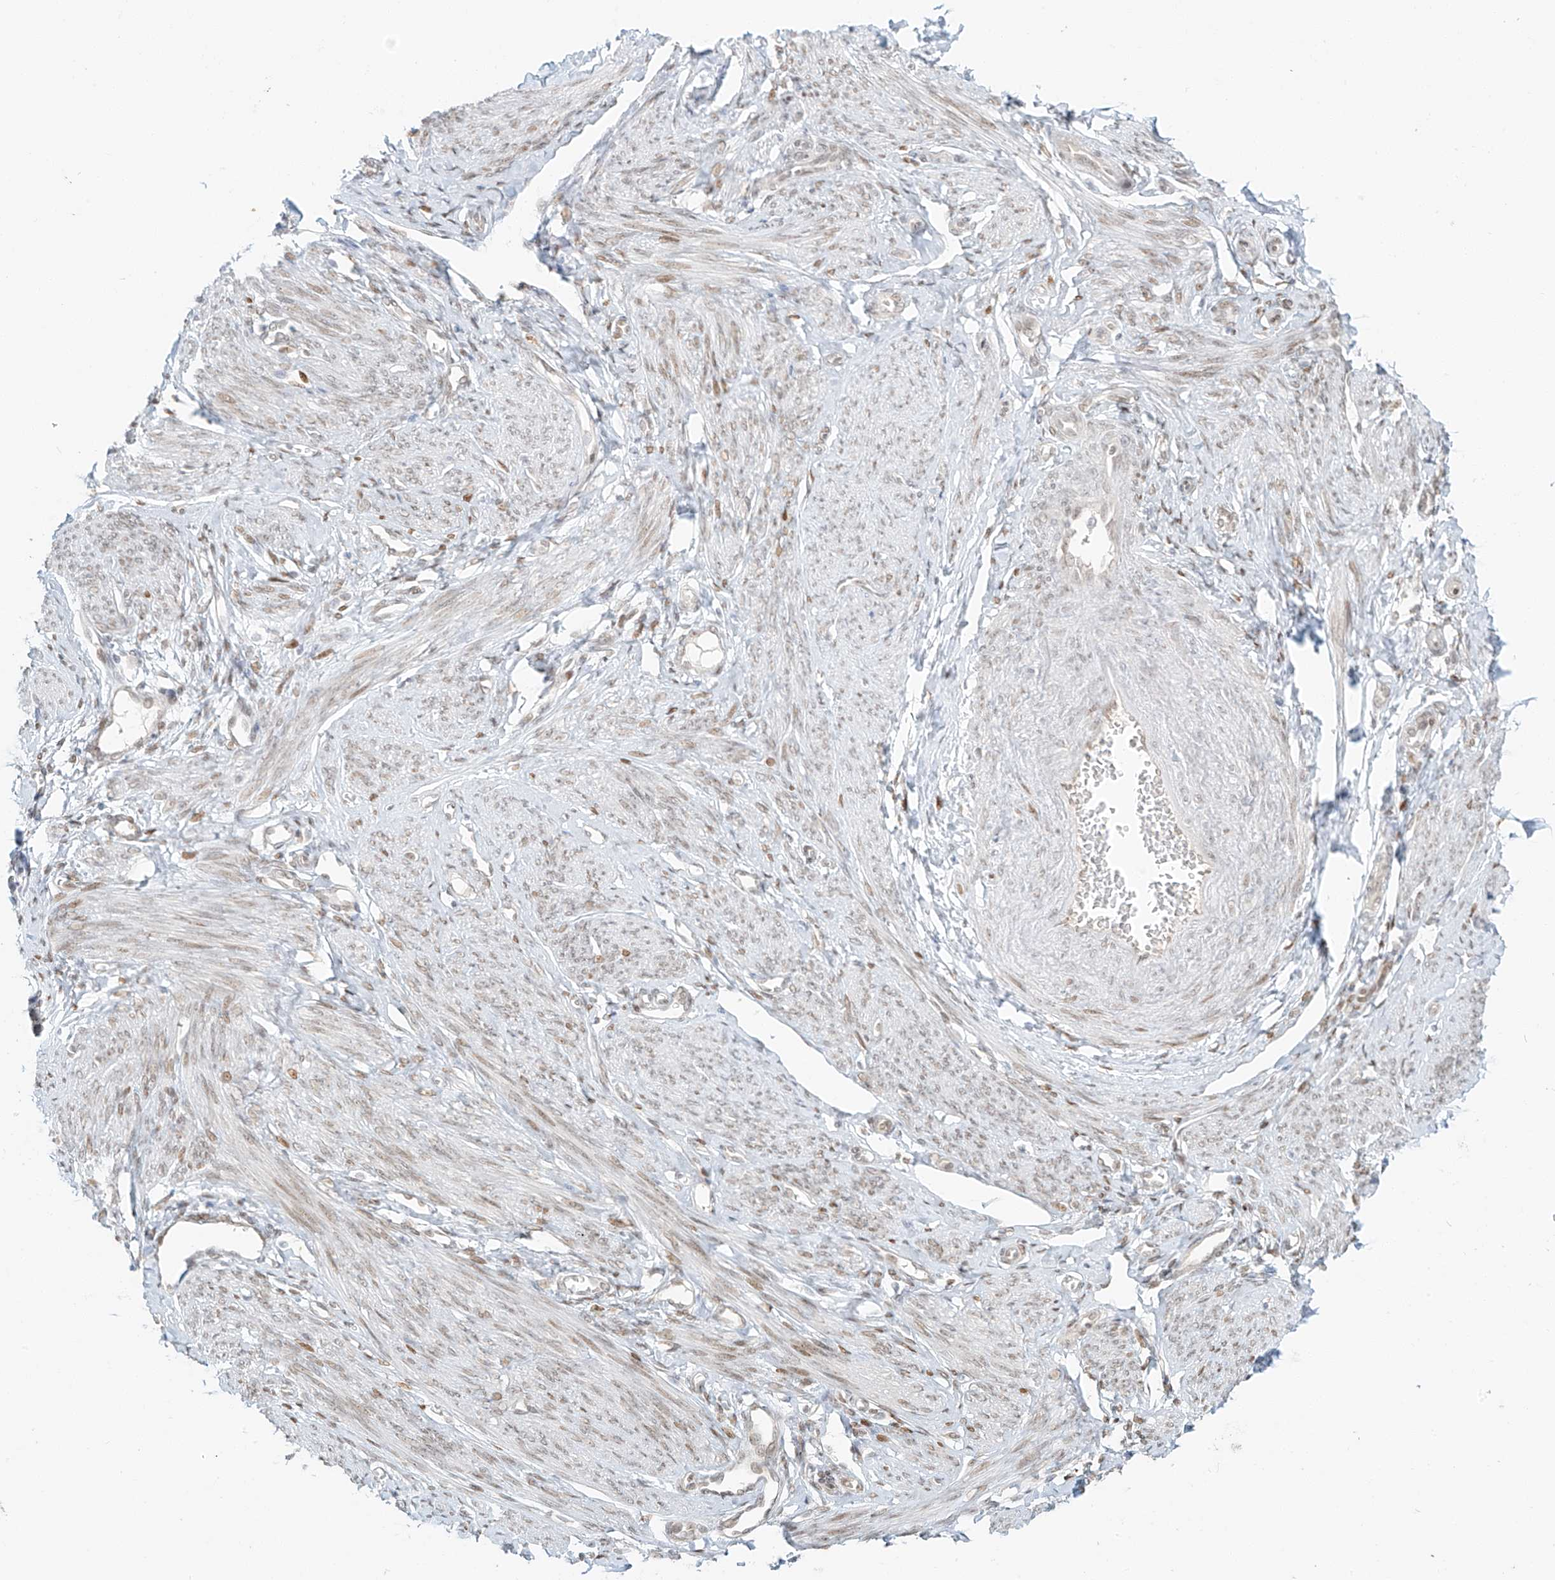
{"staining": {"intensity": "weak", "quantity": "25%-75%", "location": "nuclear"}, "tissue": "endometrium", "cell_type": "Cells in endometrial stroma", "image_type": "normal", "snomed": [{"axis": "morphology", "description": "Normal tissue, NOS"}, {"axis": "topography", "description": "Uterus"}, {"axis": "topography", "description": "Endometrium"}], "caption": "This is a micrograph of immunohistochemistry (IHC) staining of unremarkable endometrium, which shows weak expression in the nuclear of cells in endometrial stroma.", "gene": "ZNF774", "patient": {"sex": "female", "age": 48}}